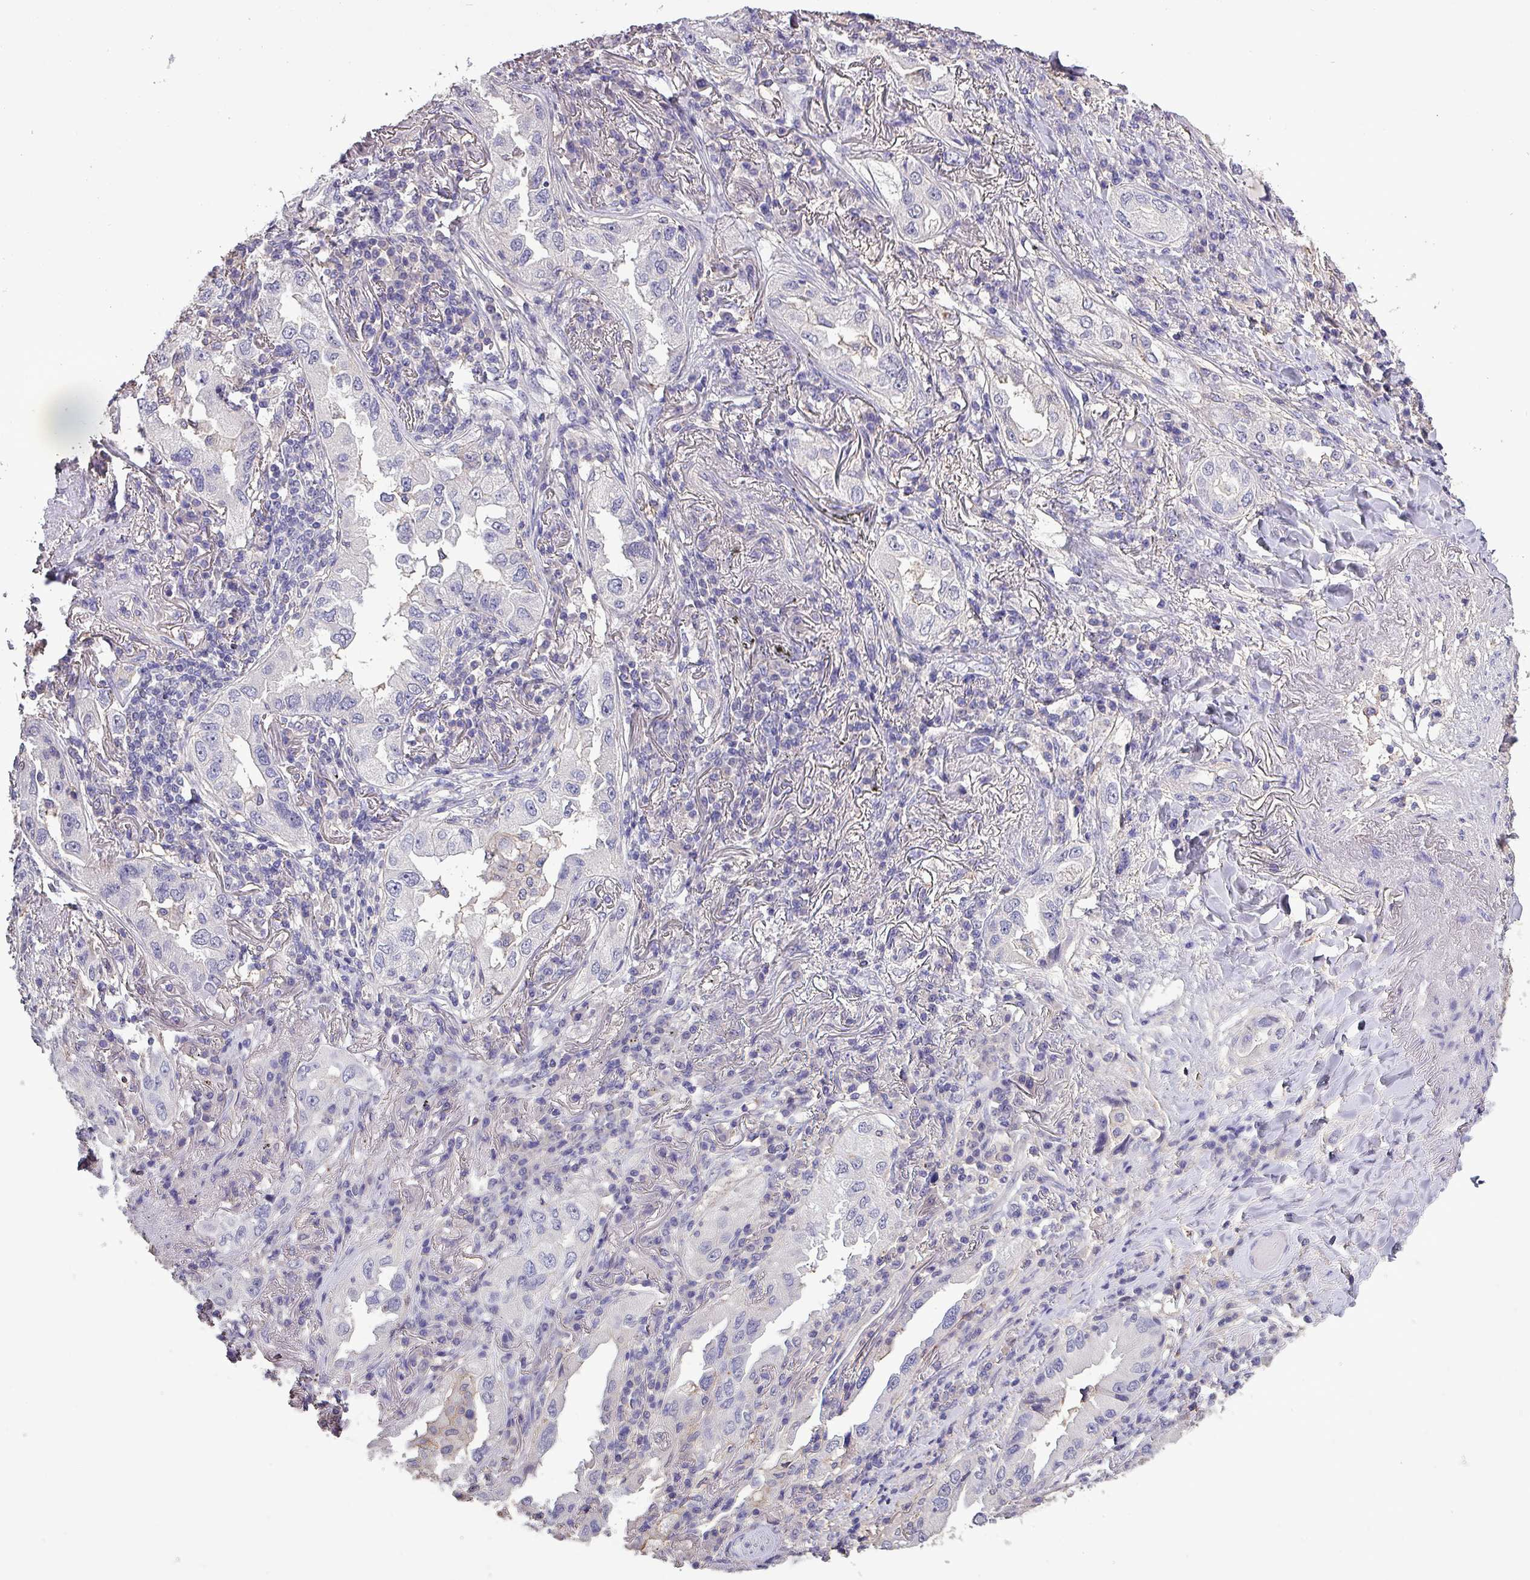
{"staining": {"intensity": "negative", "quantity": "none", "location": "none"}, "tissue": "lung cancer", "cell_type": "Tumor cells", "image_type": "cancer", "snomed": [{"axis": "morphology", "description": "Adenocarcinoma, NOS"}, {"axis": "topography", "description": "Lung"}], "caption": "Human lung adenocarcinoma stained for a protein using IHC demonstrates no positivity in tumor cells.", "gene": "HTRA4", "patient": {"sex": "female", "age": 69}}